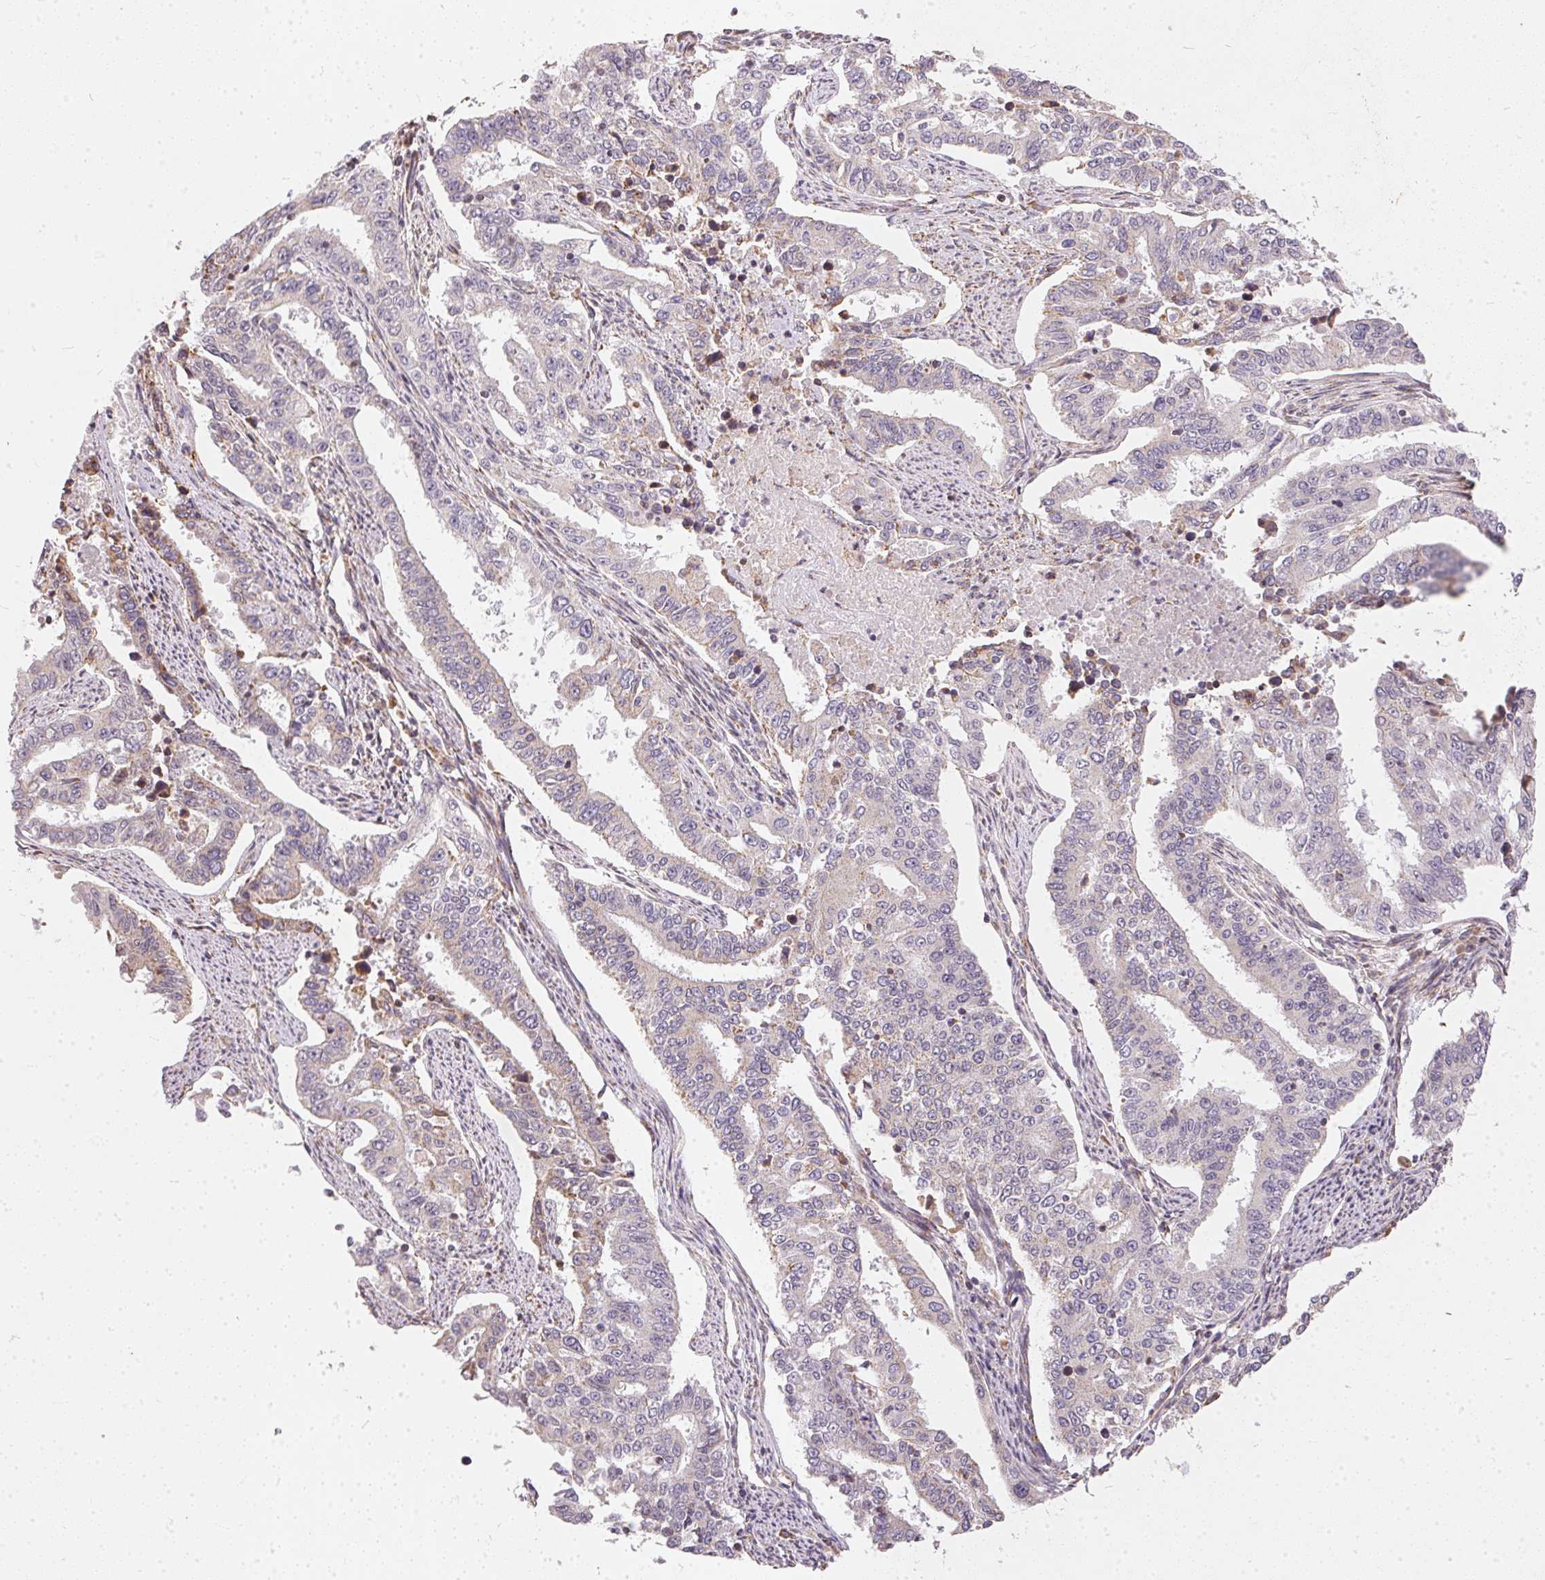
{"staining": {"intensity": "negative", "quantity": "none", "location": "none"}, "tissue": "endometrial cancer", "cell_type": "Tumor cells", "image_type": "cancer", "snomed": [{"axis": "morphology", "description": "Adenocarcinoma, NOS"}, {"axis": "topography", "description": "Uterus"}], "caption": "Immunohistochemistry micrograph of endometrial cancer (adenocarcinoma) stained for a protein (brown), which displays no positivity in tumor cells.", "gene": "VWA5B2", "patient": {"sex": "female", "age": 59}}